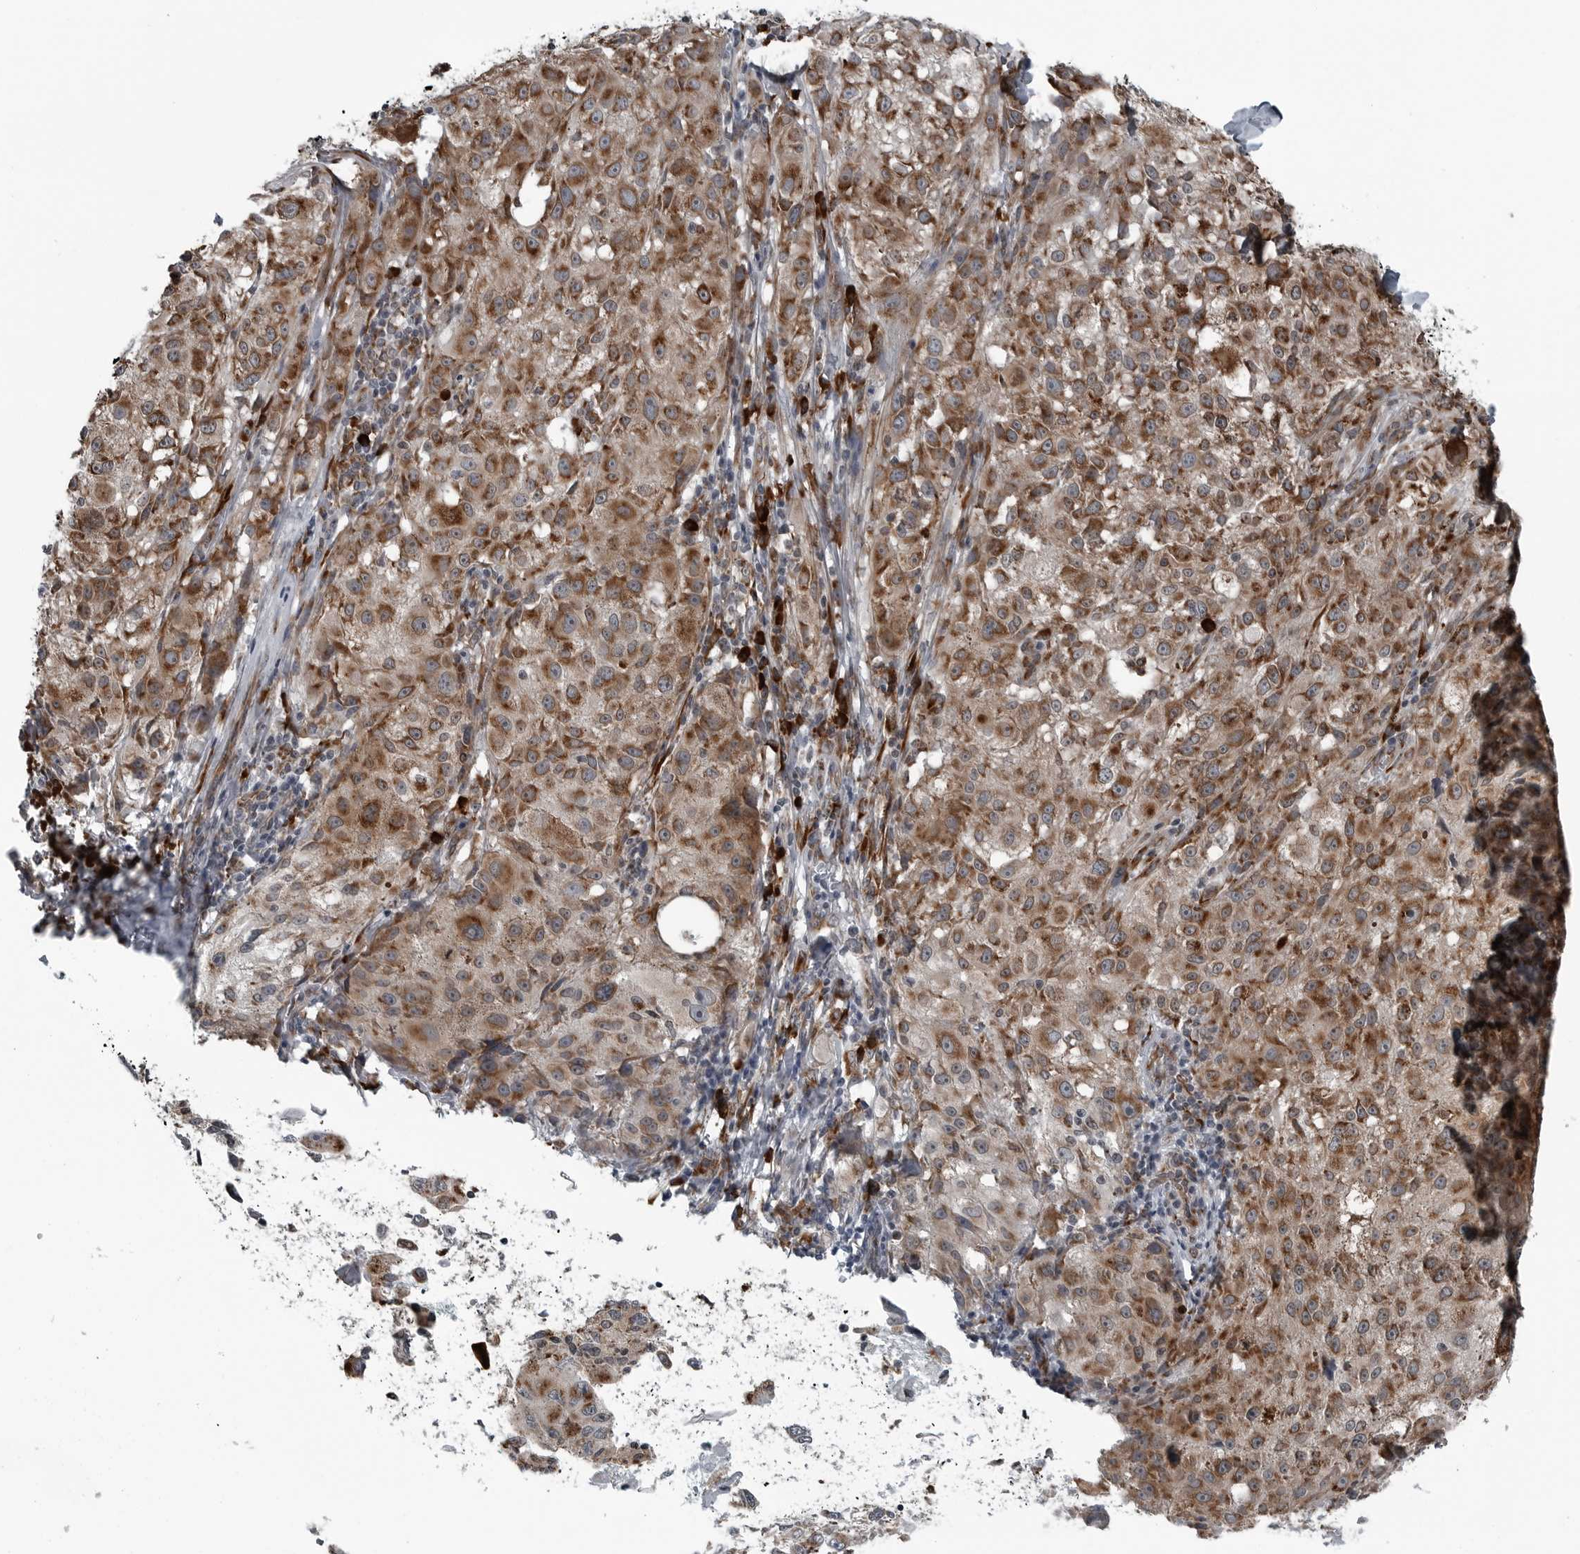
{"staining": {"intensity": "moderate", "quantity": ">75%", "location": "cytoplasmic/membranous"}, "tissue": "melanoma", "cell_type": "Tumor cells", "image_type": "cancer", "snomed": [{"axis": "morphology", "description": "Malignant melanoma, NOS"}, {"axis": "topography", "description": "Skin"}], "caption": "Immunohistochemical staining of melanoma displays medium levels of moderate cytoplasmic/membranous protein staining in about >75% of tumor cells.", "gene": "CEP85", "patient": {"sex": "female", "age": 73}}